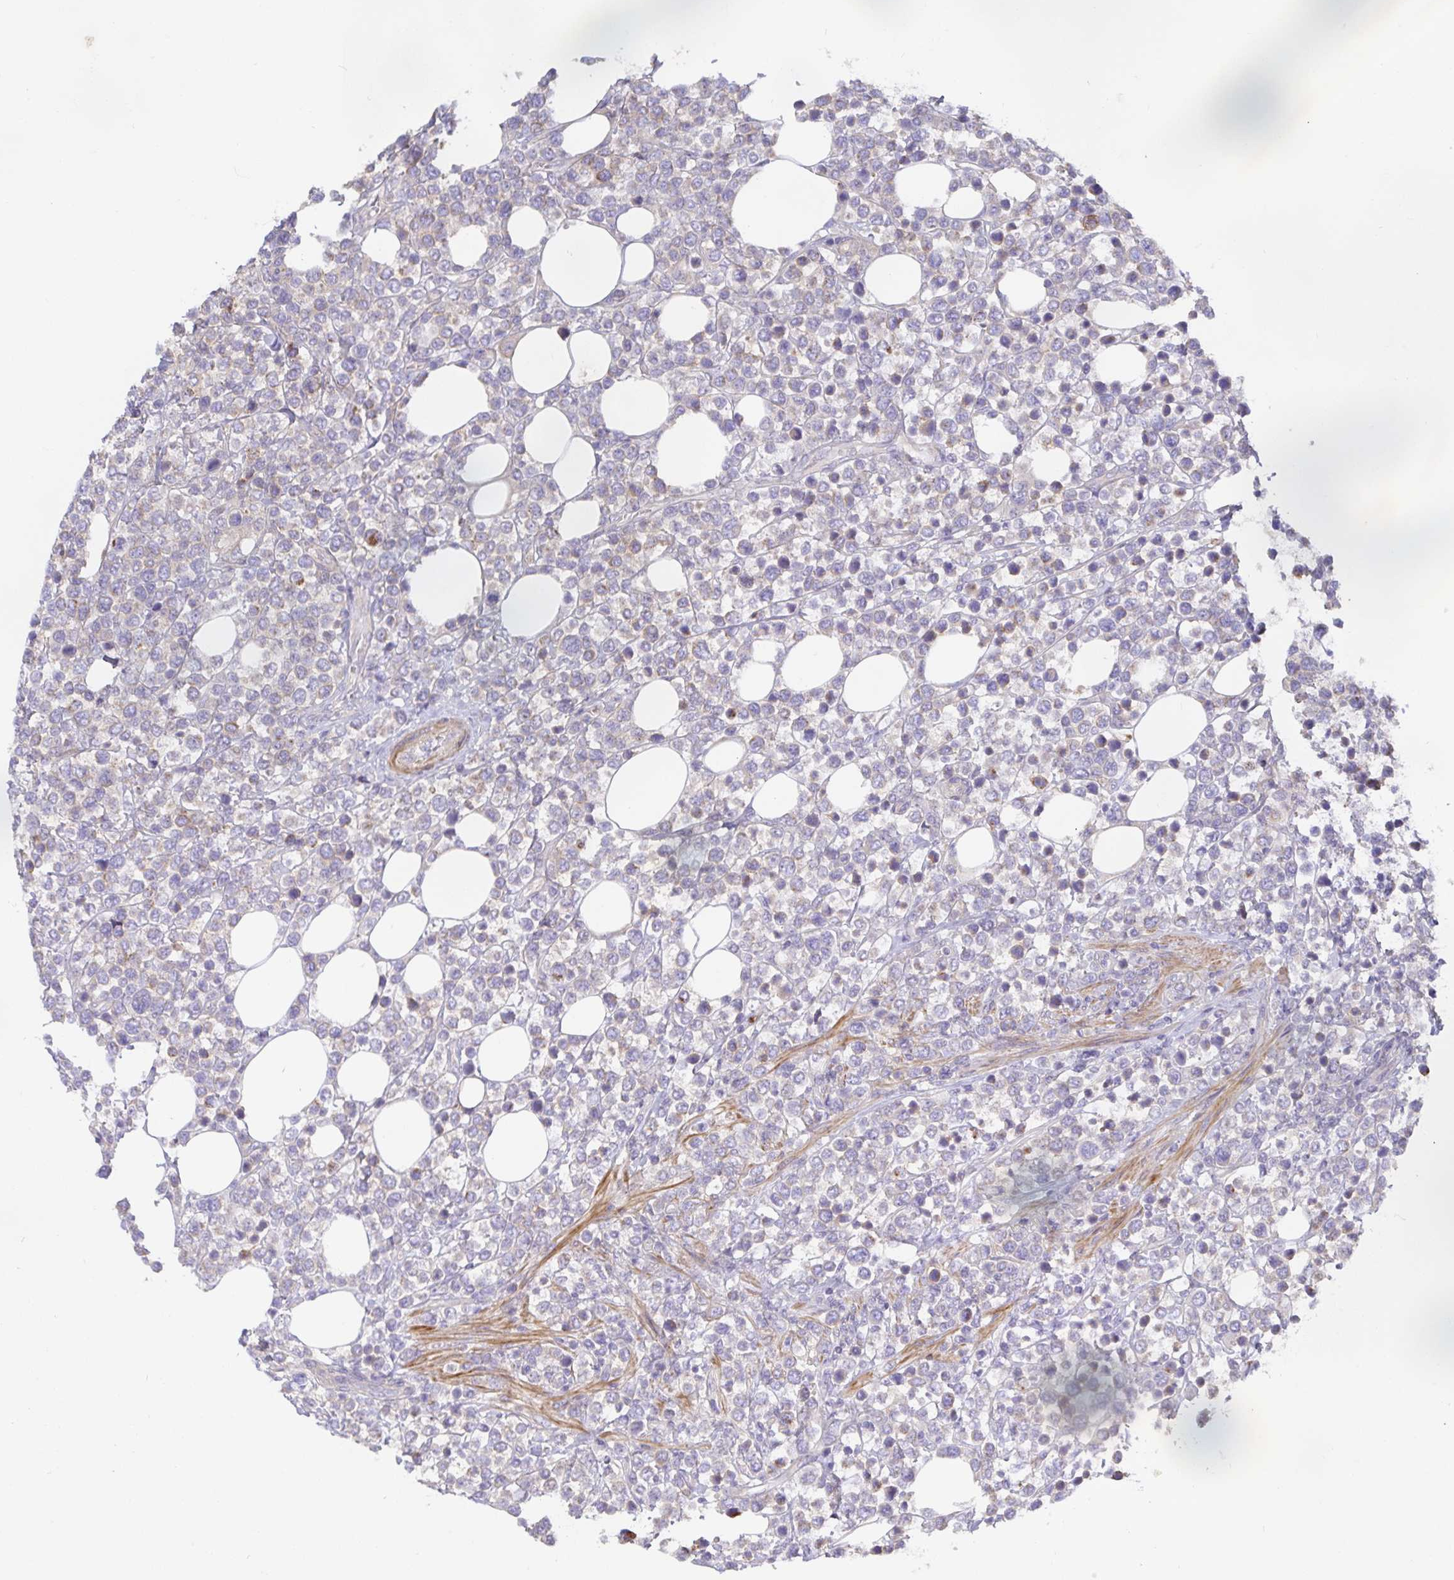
{"staining": {"intensity": "negative", "quantity": "none", "location": "none"}, "tissue": "lymphoma", "cell_type": "Tumor cells", "image_type": "cancer", "snomed": [{"axis": "morphology", "description": "Malignant lymphoma, non-Hodgkin's type, High grade"}, {"axis": "topography", "description": "Soft tissue"}], "caption": "High magnification brightfield microscopy of lymphoma stained with DAB (3,3'-diaminobenzidine) (brown) and counterstained with hematoxylin (blue): tumor cells show no significant staining. The staining was performed using DAB (3,3'-diaminobenzidine) to visualize the protein expression in brown, while the nuclei were stained in blue with hematoxylin (Magnification: 20x).", "gene": "METTL22", "patient": {"sex": "female", "age": 56}}